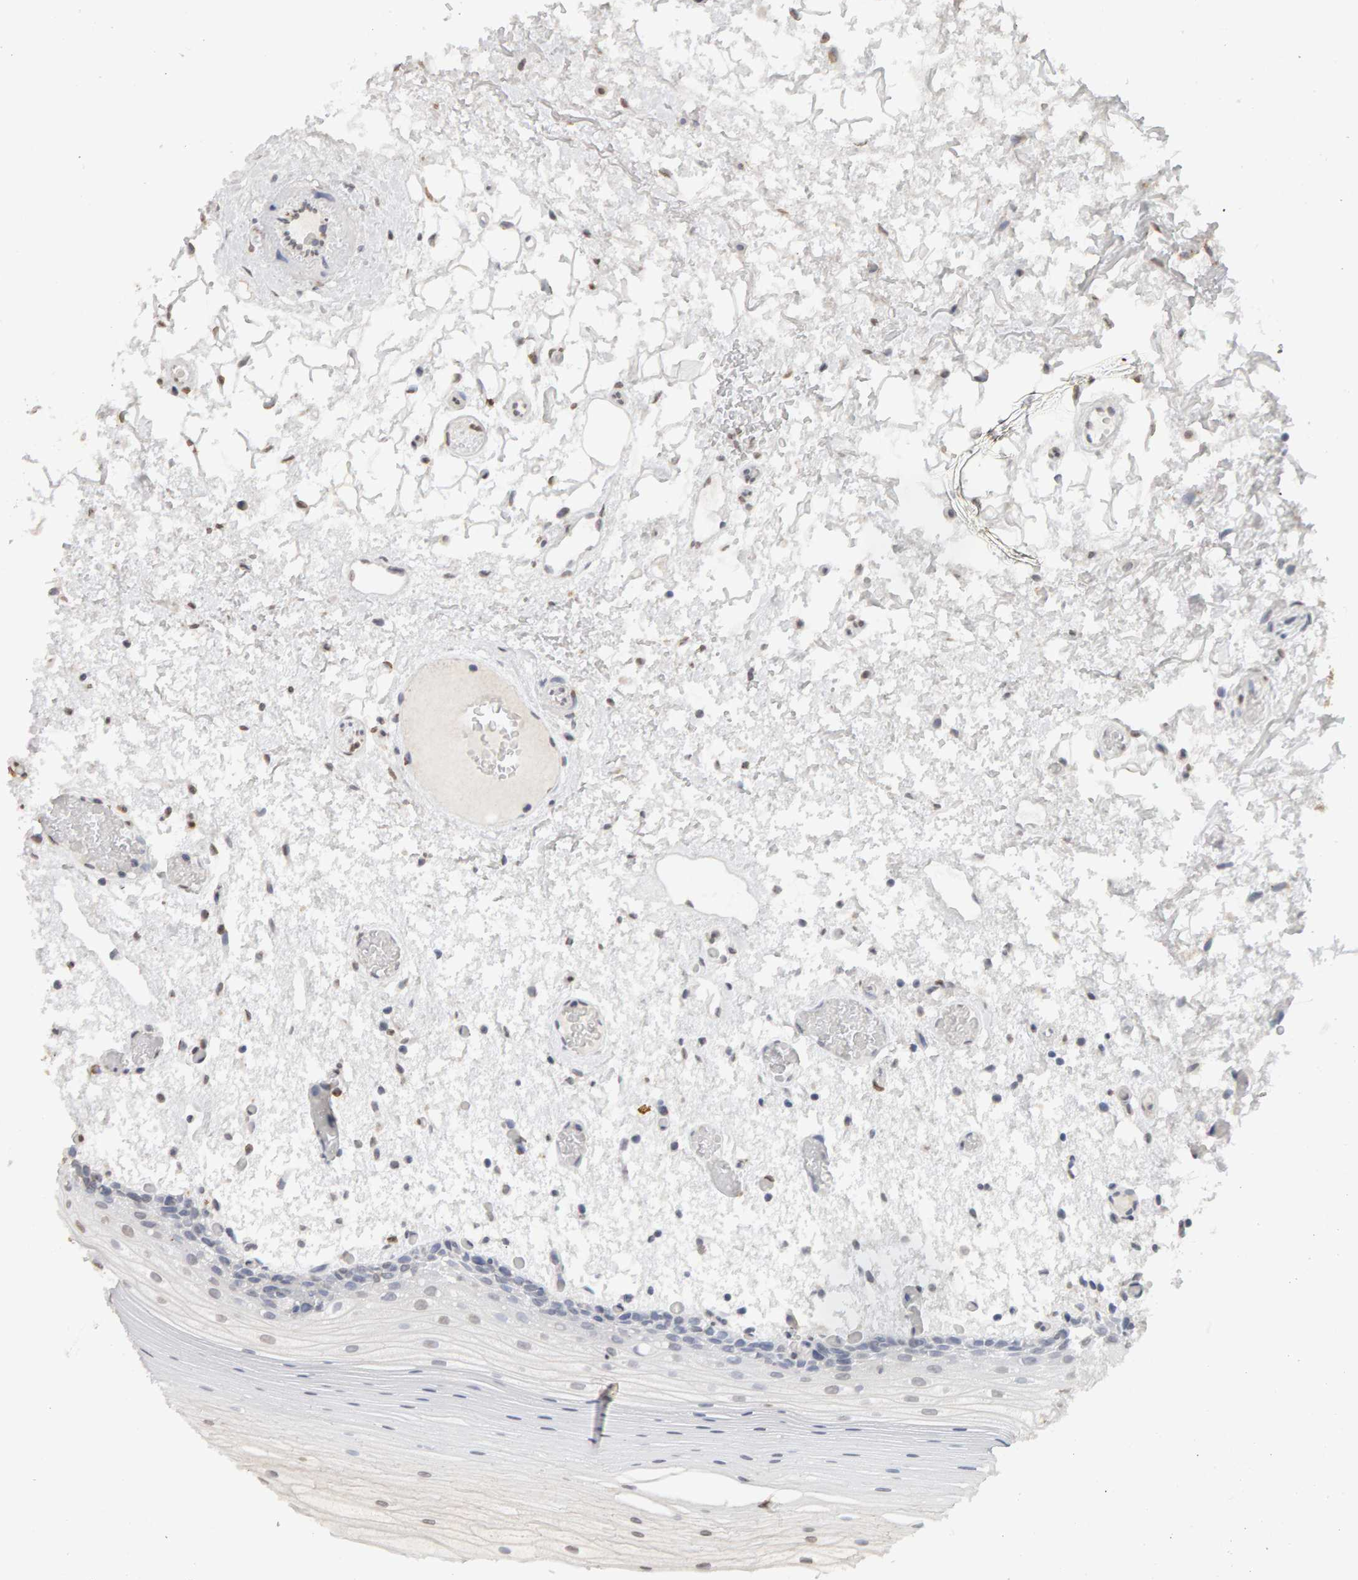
{"staining": {"intensity": "weak", "quantity": "<25%", "location": "nuclear"}, "tissue": "oral mucosa", "cell_type": "Squamous epithelial cells", "image_type": "normal", "snomed": [{"axis": "morphology", "description": "Normal tissue, NOS"}, {"axis": "topography", "description": "Oral tissue"}], "caption": "Squamous epithelial cells show no significant protein expression in normal oral mucosa. (DAB IHC with hematoxylin counter stain).", "gene": "DNAJB5", "patient": {"sex": "male", "age": 52}}